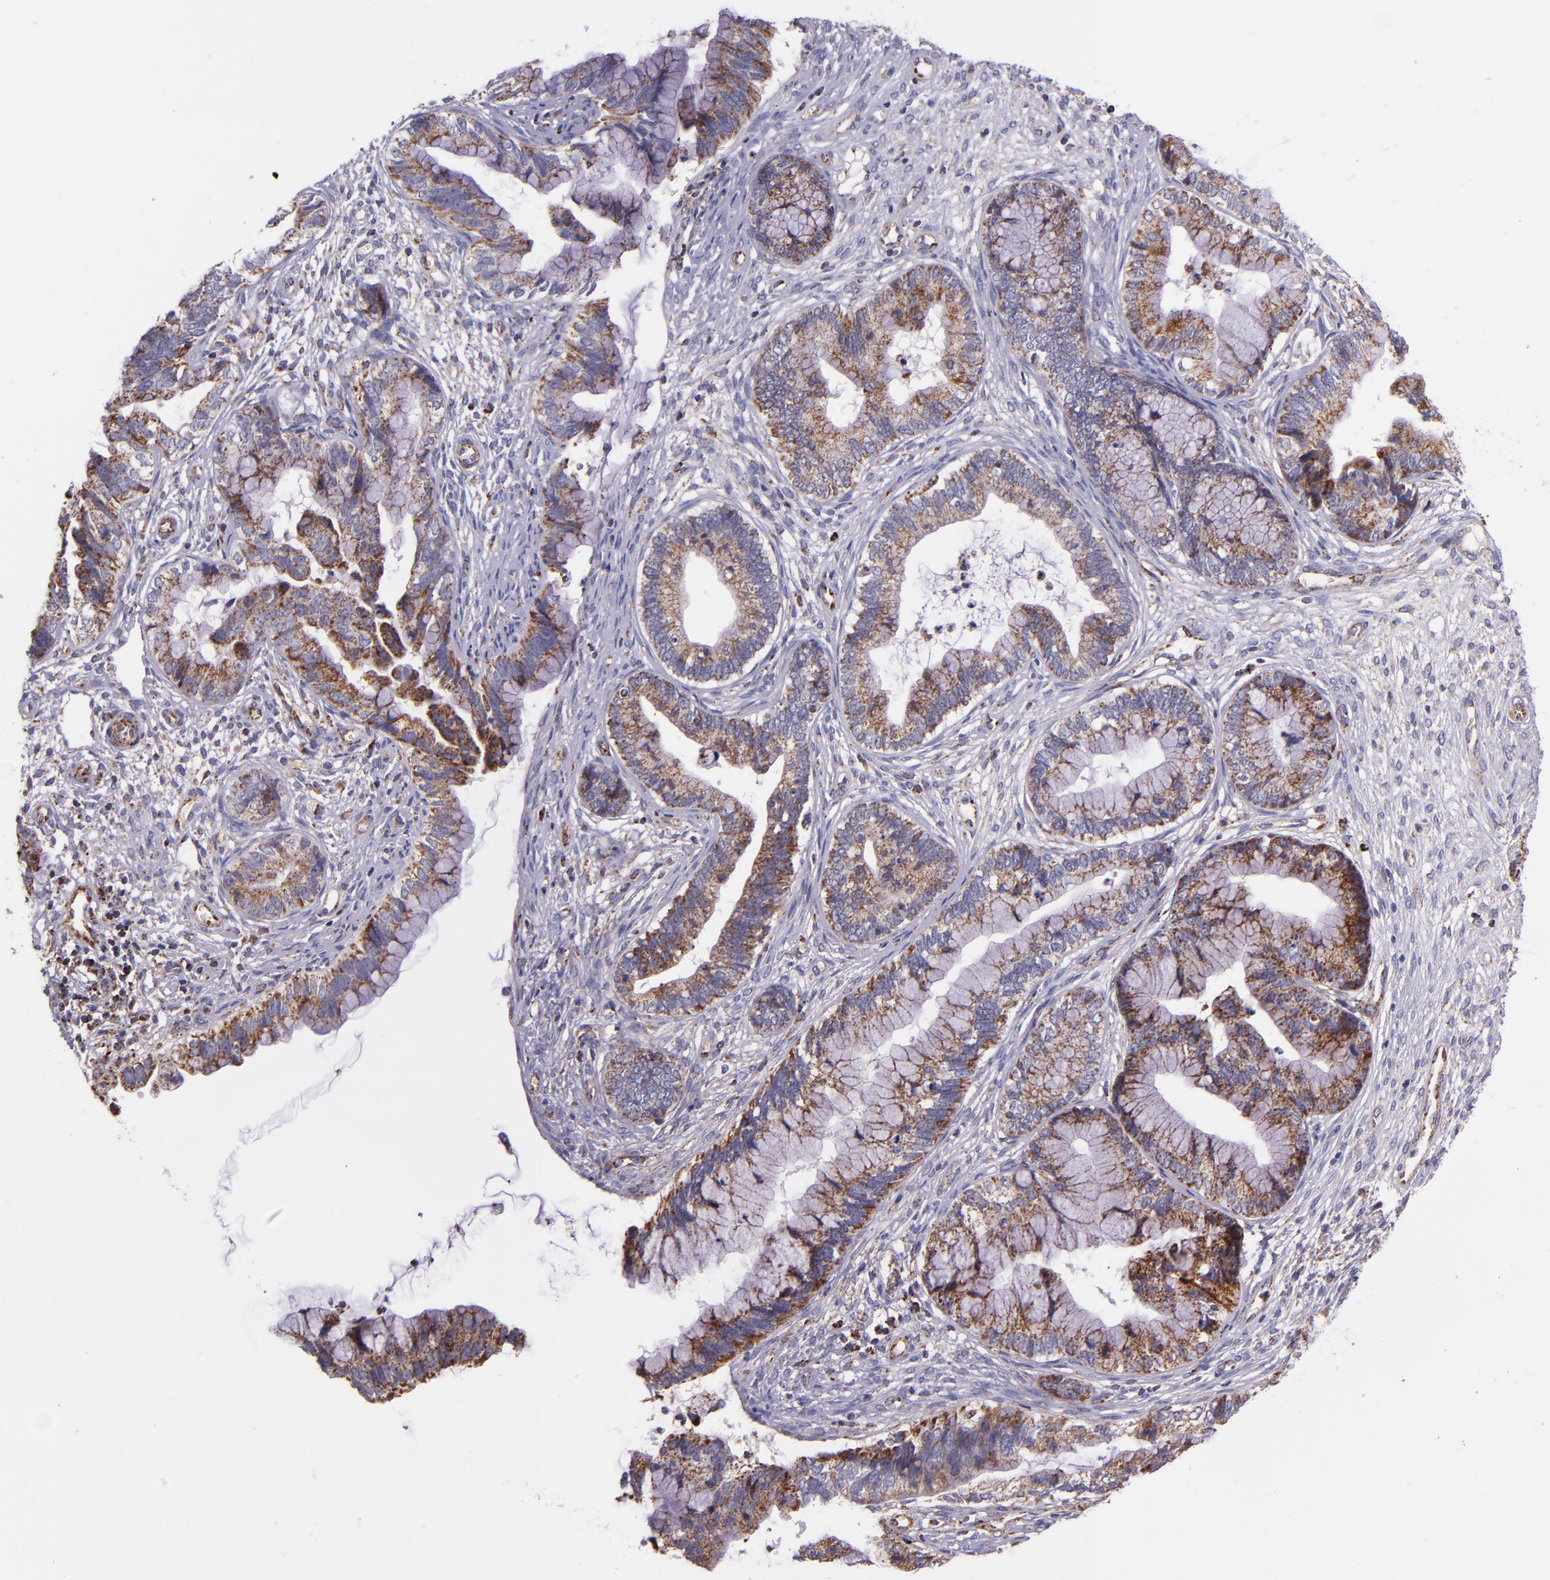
{"staining": {"intensity": "moderate", "quantity": ">75%", "location": "cytoplasmic/membranous"}, "tissue": "cervical cancer", "cell_type": "Tumor cells", "image_type": "cancer", "snomed": [{"axis": "morphology", "description": "Adenocarcinoma, NOS"}, {"axis": "topography", "description": "Cervix"}], "caption": "This is a photomicrograph of immunohistochemistry staining of adenocarcinoma (cervical), which shows moderate expression in the cytoplasmic/membranous of tumor cells.", "gene": "IDH3G", "patient": {"sex": "female", "age": 44}}